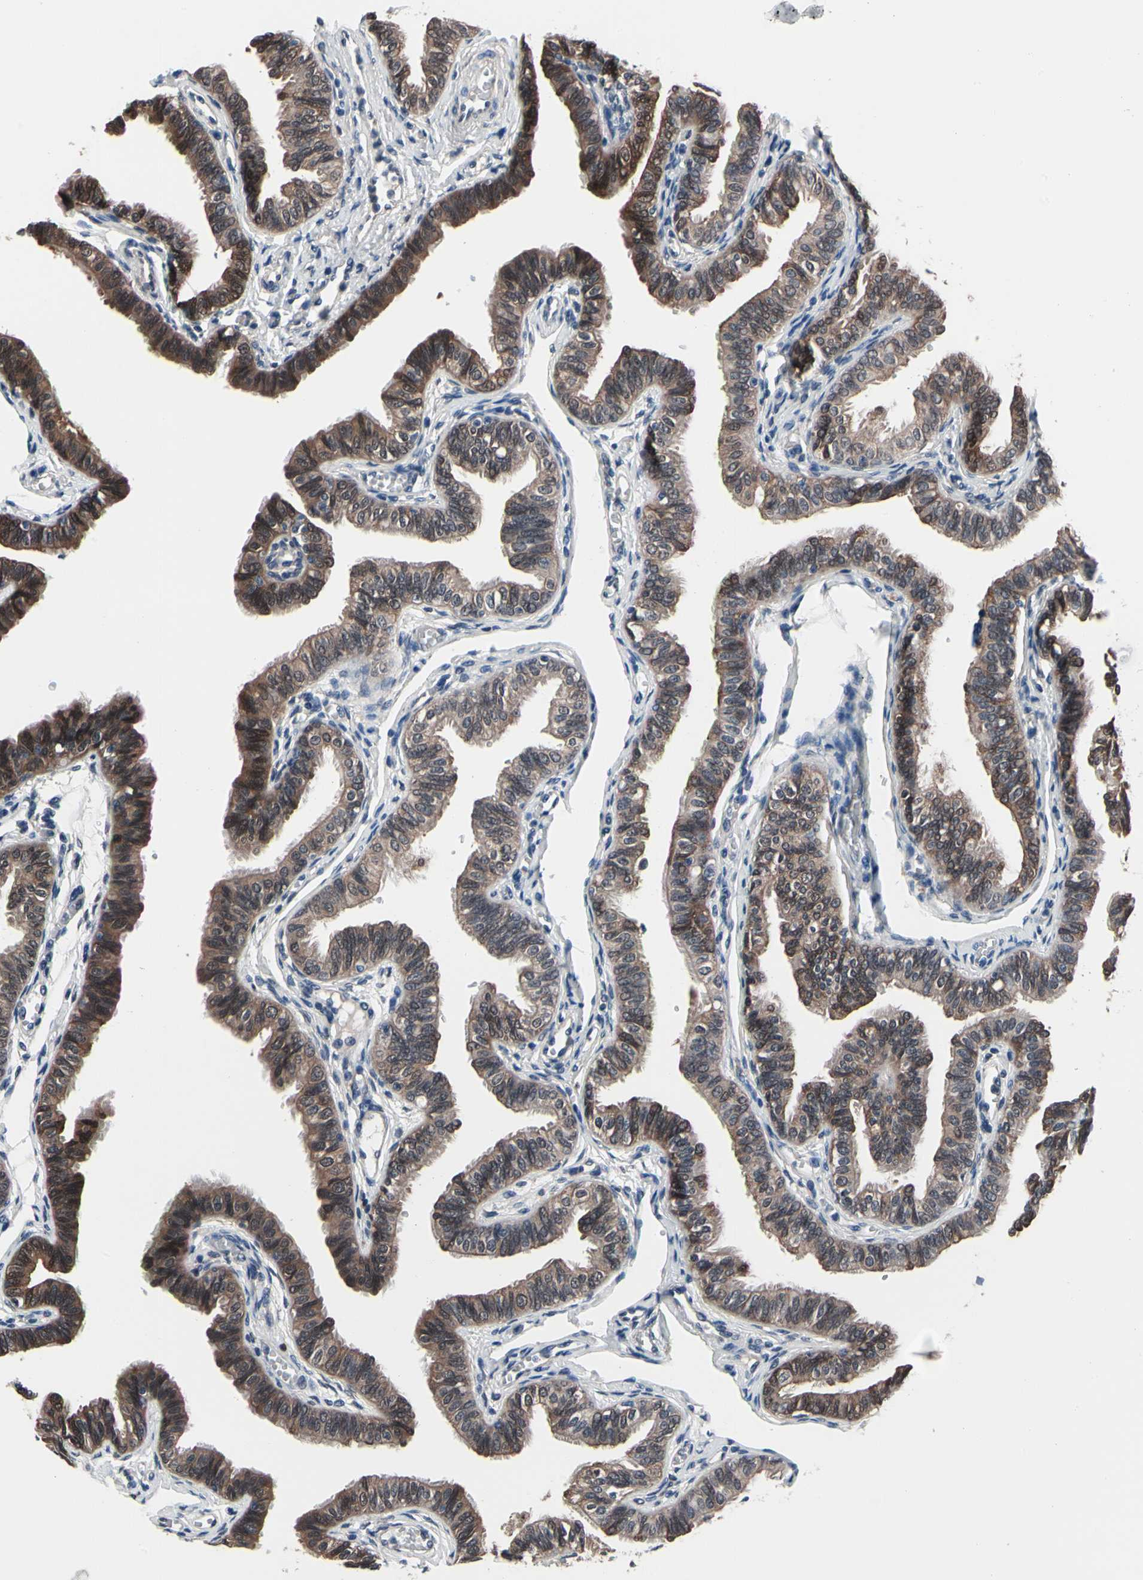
{"staining": {"intensity": "moderate", "quantity": ">75%", "location": "cytoplasmic/membranous"}, "tissue": "fallopian tube", "cell_type": "Glandular cells", "image_type": "normal", "snomed": [{"axis": "morphology", "description": "Normal tissue, NOS"}, {"axis": "morphology", "description": "Dermoid, NOS"}, {"axis": "topography", "description": "Fallopian tube"}], "caption": "Immunohistochemical staining of benign human fallopian tube shows medium levels of moderate cytoplasmic/membranous staining in approximately >75% of glandular cells.", "gene": "PRDX6", "patient": {"sex": "female", "age": 33}}